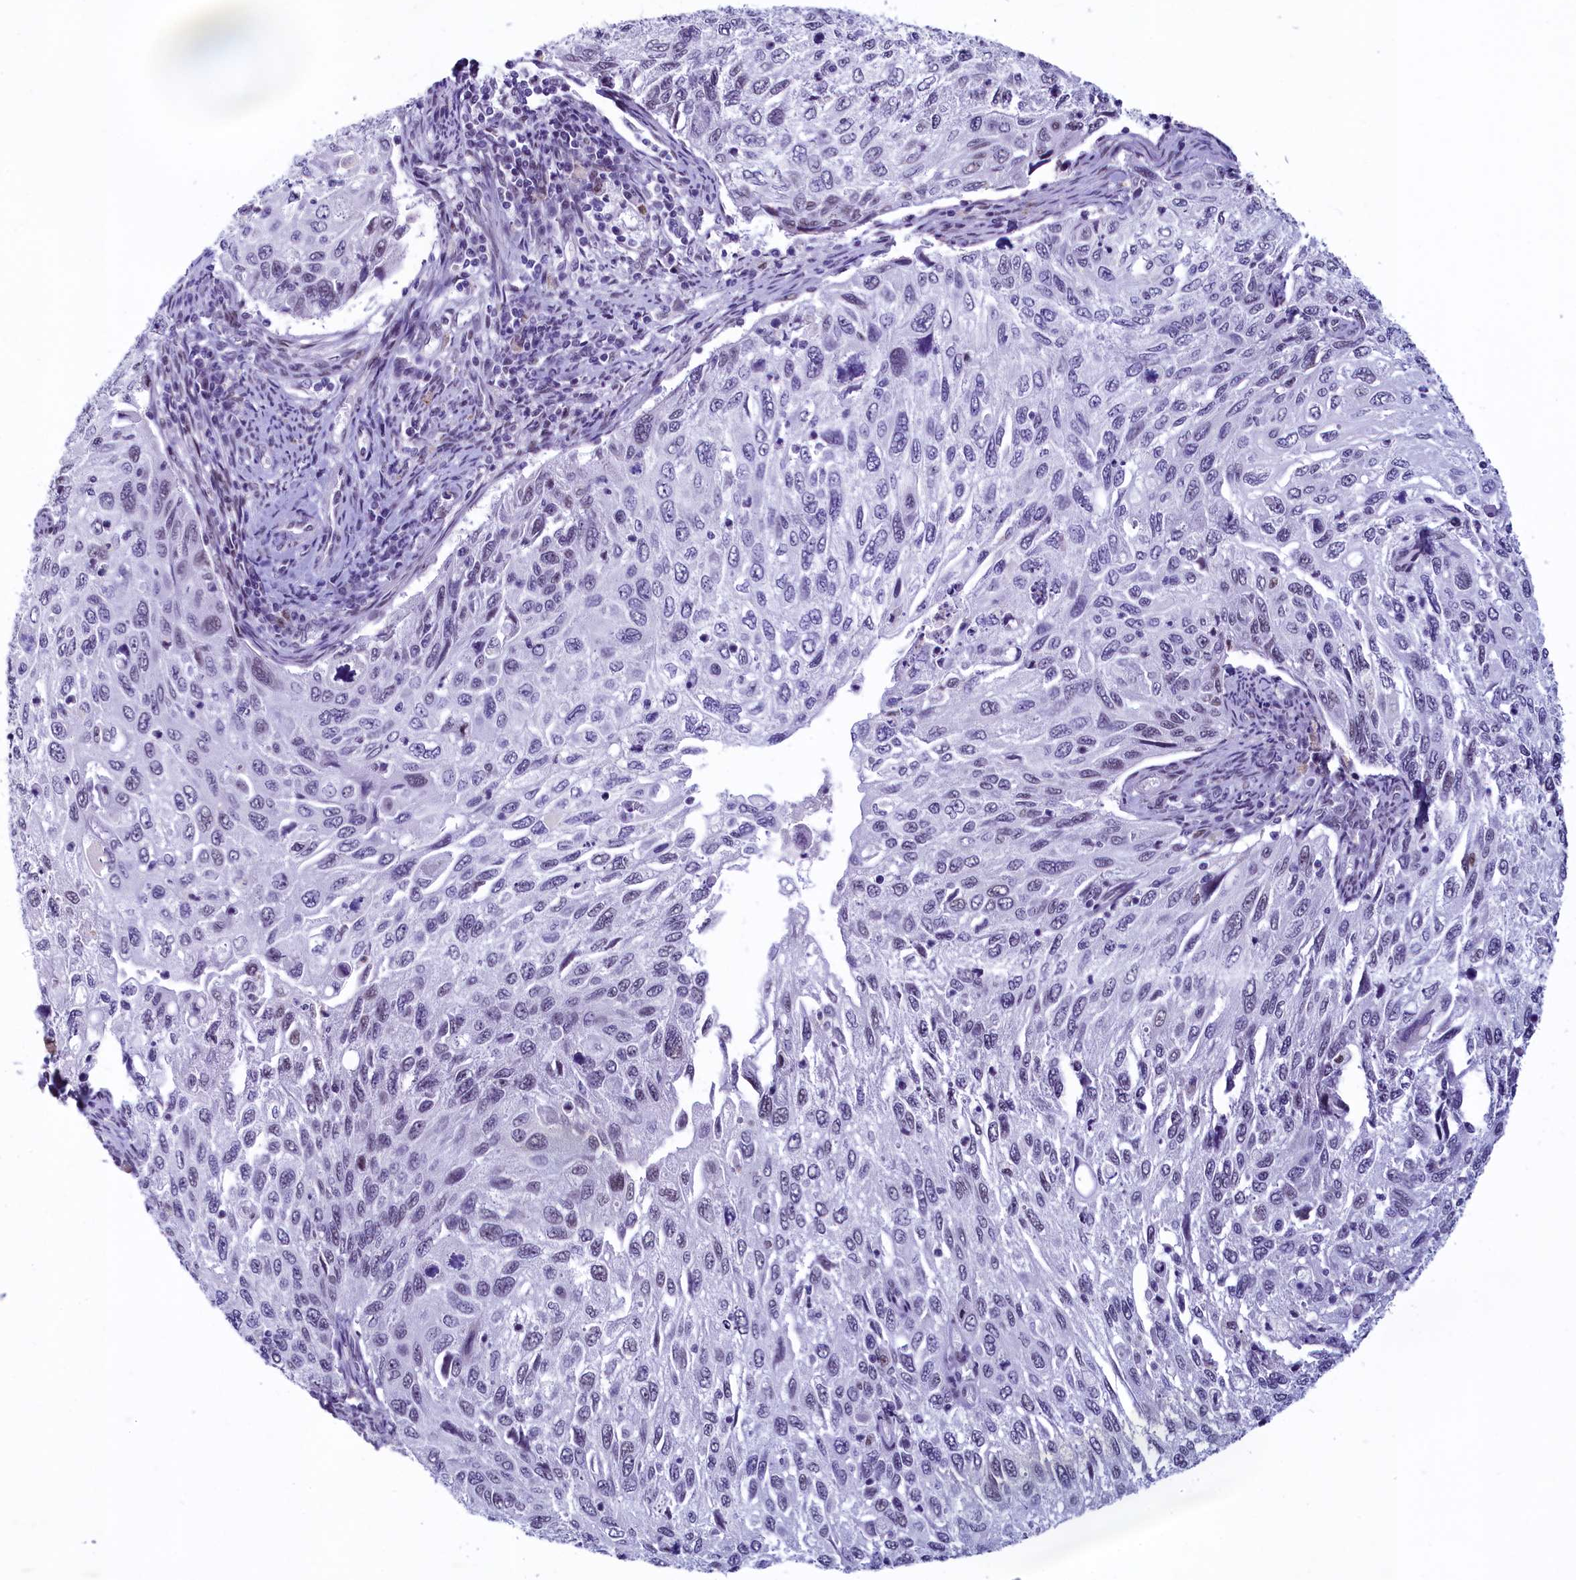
{"staining": {"intensity": "negative", "quantity": "none", "location": "none"}, "tissue": "cervical cancer", "cell_type": "Tumor cells", "image_type": "cancer", "snomed": [{"axis": "morphology", "description": "Squamous cell carcinoma, NOS"}, {"axis": "topography", "description": "Cervix"}], "caption": "Image shows no protein expression in tumor cells of cervical cancer (squamous cell carcinoma) tissue.", "gene": "SUGP2", "patient": {"sex": "female", "age": 70}}